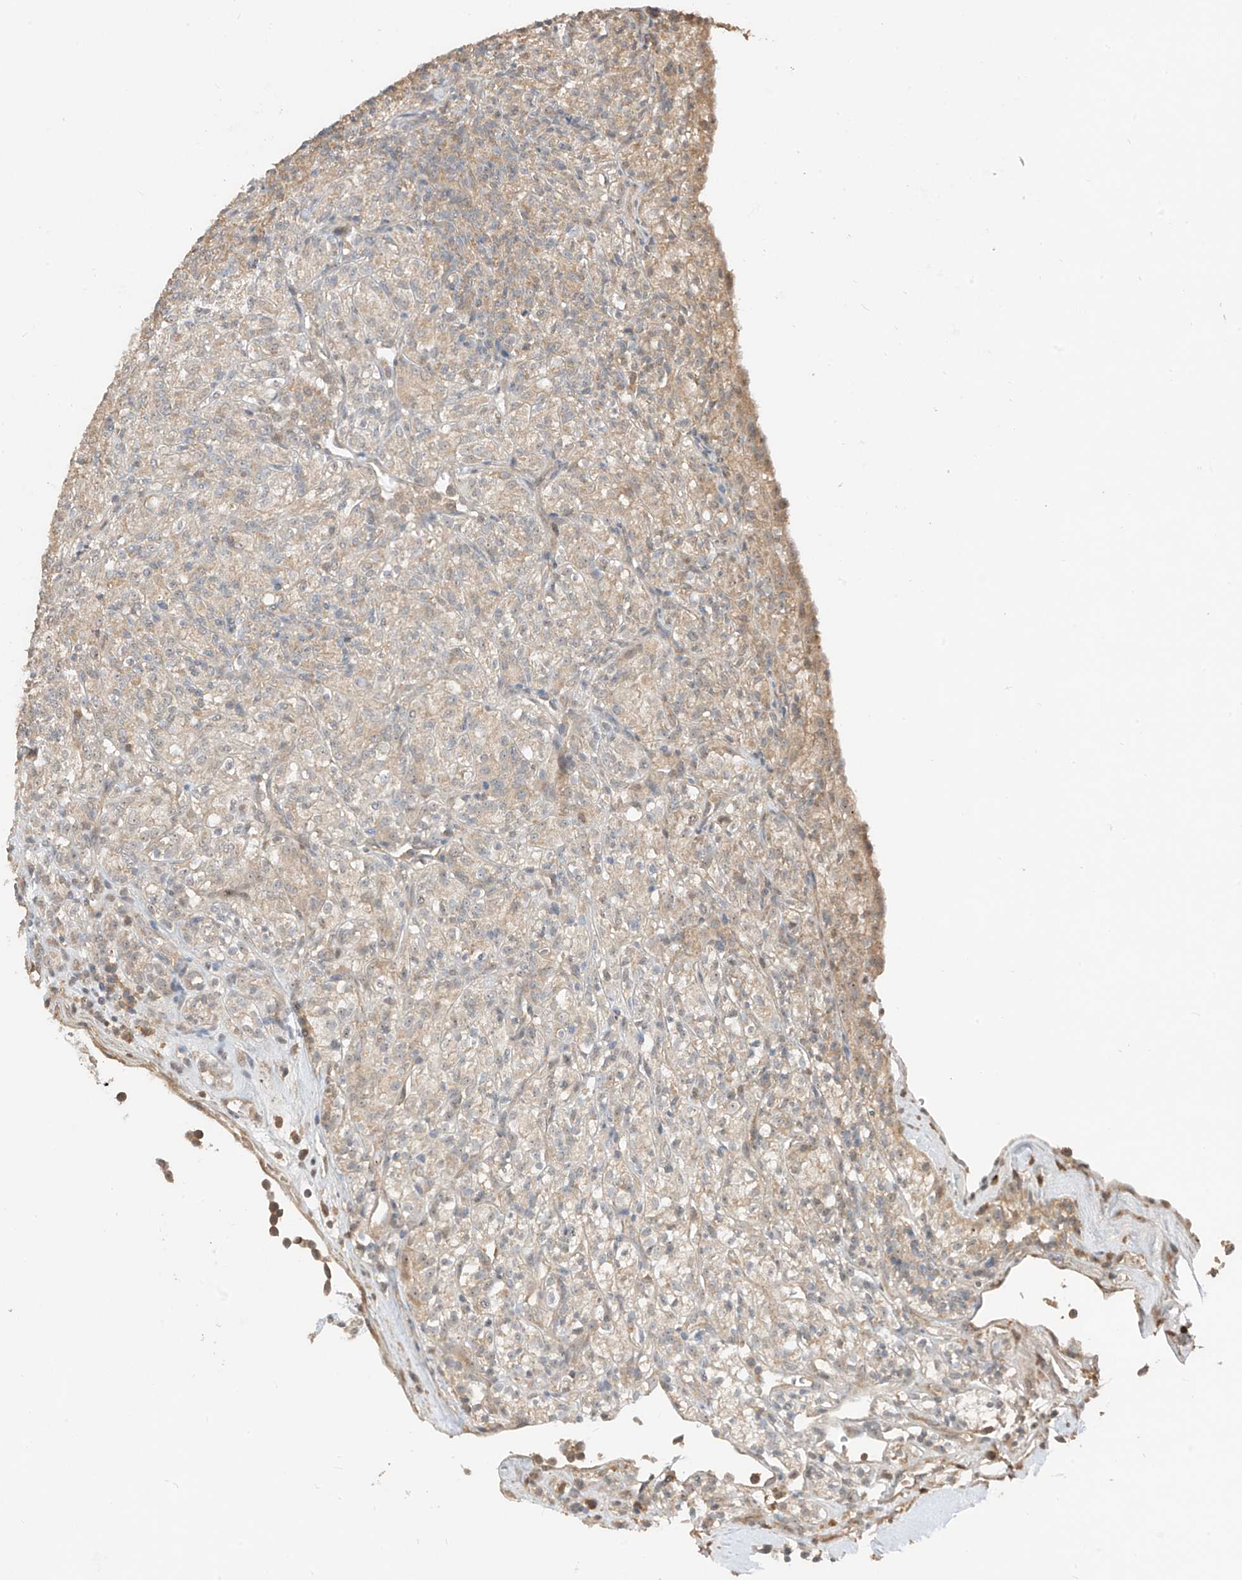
{"staining": {"intensity": "weak", "quantity": "25%-75%", "location": "cytoplasmic/membranous"}, "tissue": "renal cancer", "cell_type": "Tumor cells", "image_type": "cancer", "snomed": [{"axis": "morphology", "description": "Adenocarcinoma, NOS"}, {"axis": "topography", "description": "Kidney"}], "caption": "There is low levels of weak cytoplasmic/membranous expression in tumor cells of renal cancer, as demonstrated by immunohistochemical staining (brown color).", "gene": "LATS1", "patient": {"sex": "male", "age": 77}}